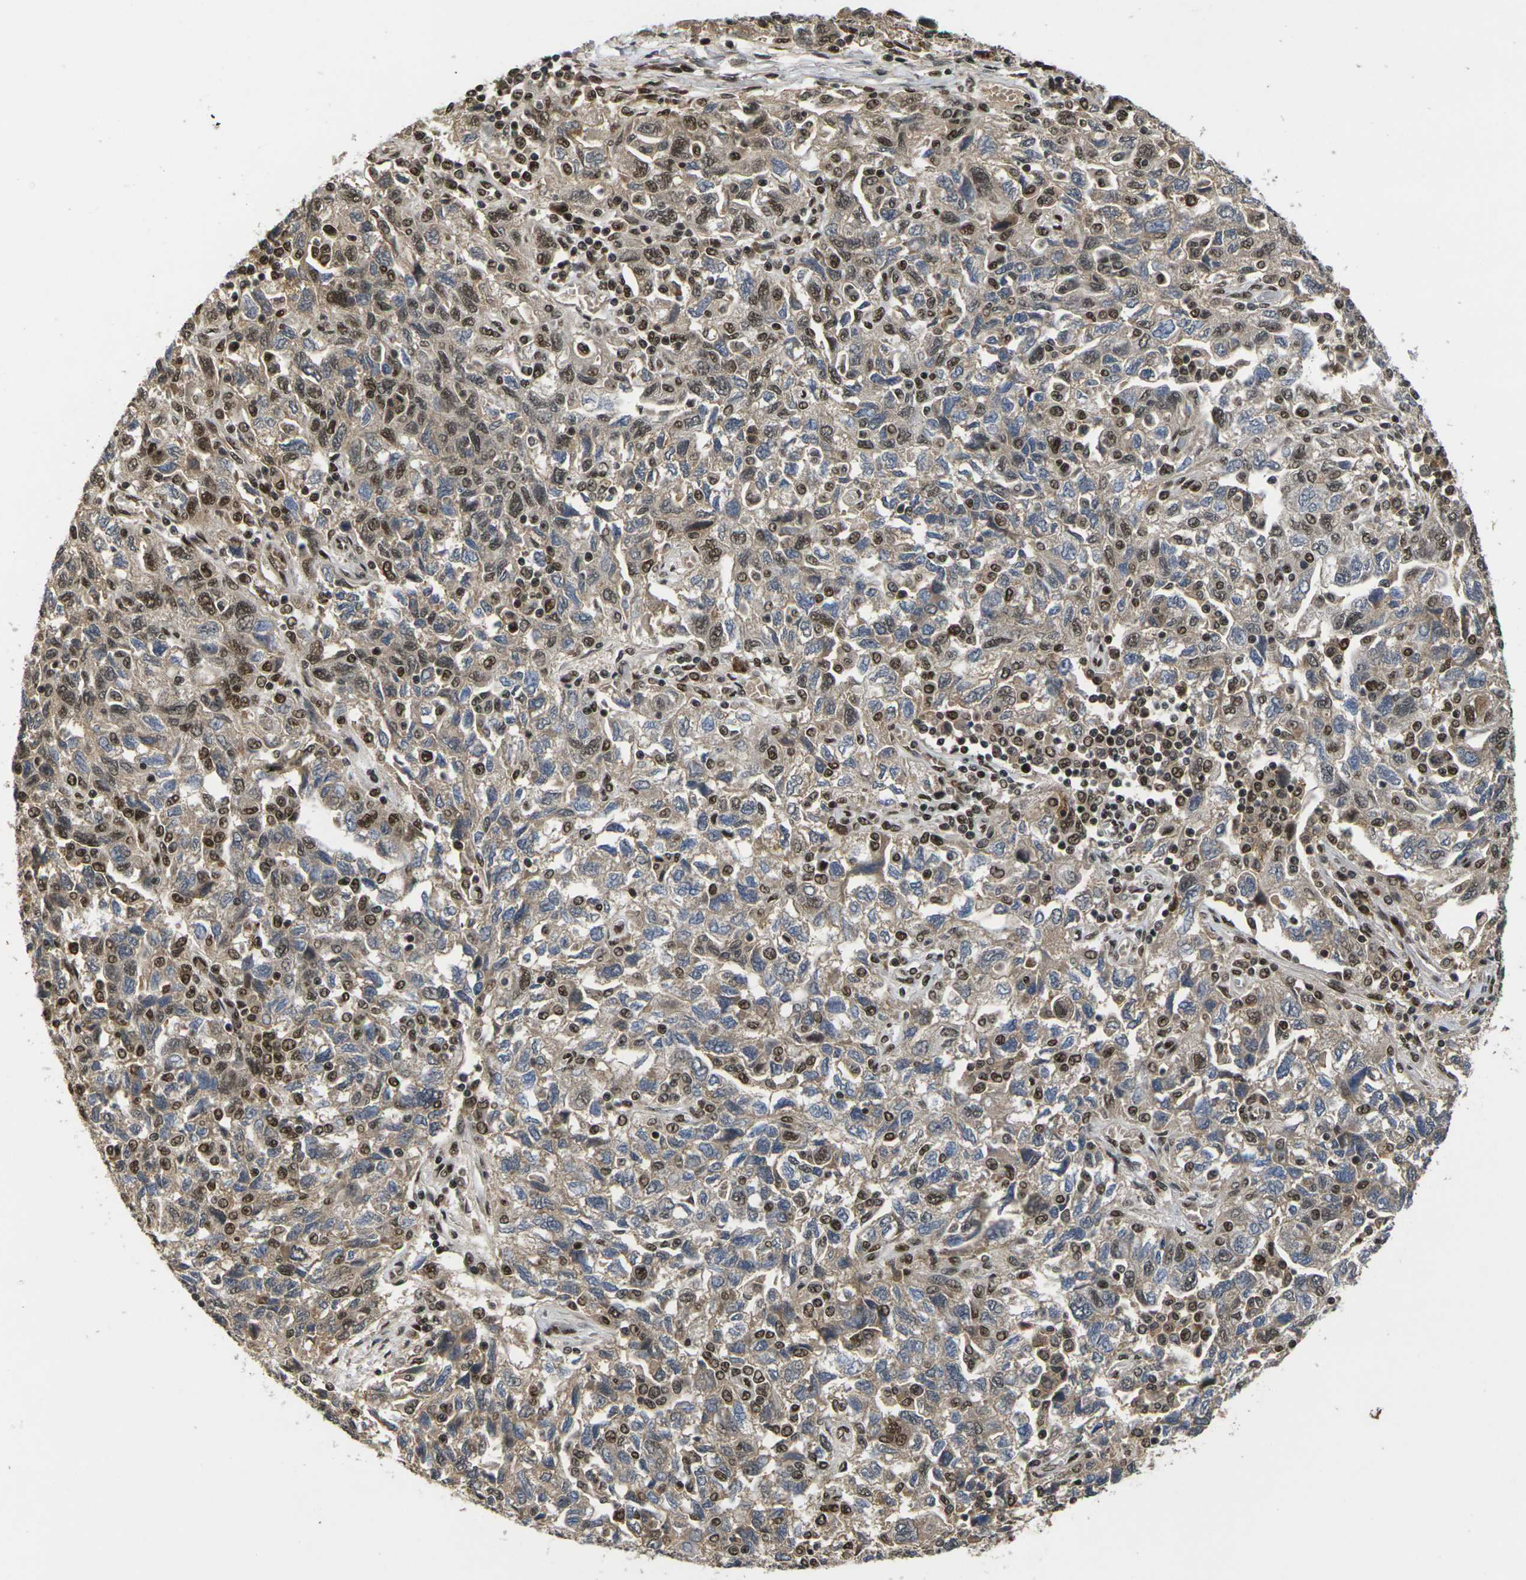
{"staining": {"intensity": "moderate", "quantity": "25%-75%", "location": "nuclear"}, "tissue": "ovarian cancer", "cell_type": "Tumor cells", "image_type": "cancer", "snomed": [{"axis": "morphology", "description": "Carcinoma, NOS"}, {"axis": "morphology", "description": "Cystadenocarcinoma, serous, NOS"}, {"axis": "topography", "description": "Ovary"}], "caption": "Ovarian cancer was stained to show a protein in brown. There is medium levels of moderate nuclear expression in approximately 25%-75% of tumor cells.", "gene": "GTF2E1", "patient": {"sex": "female", "age": 69}}